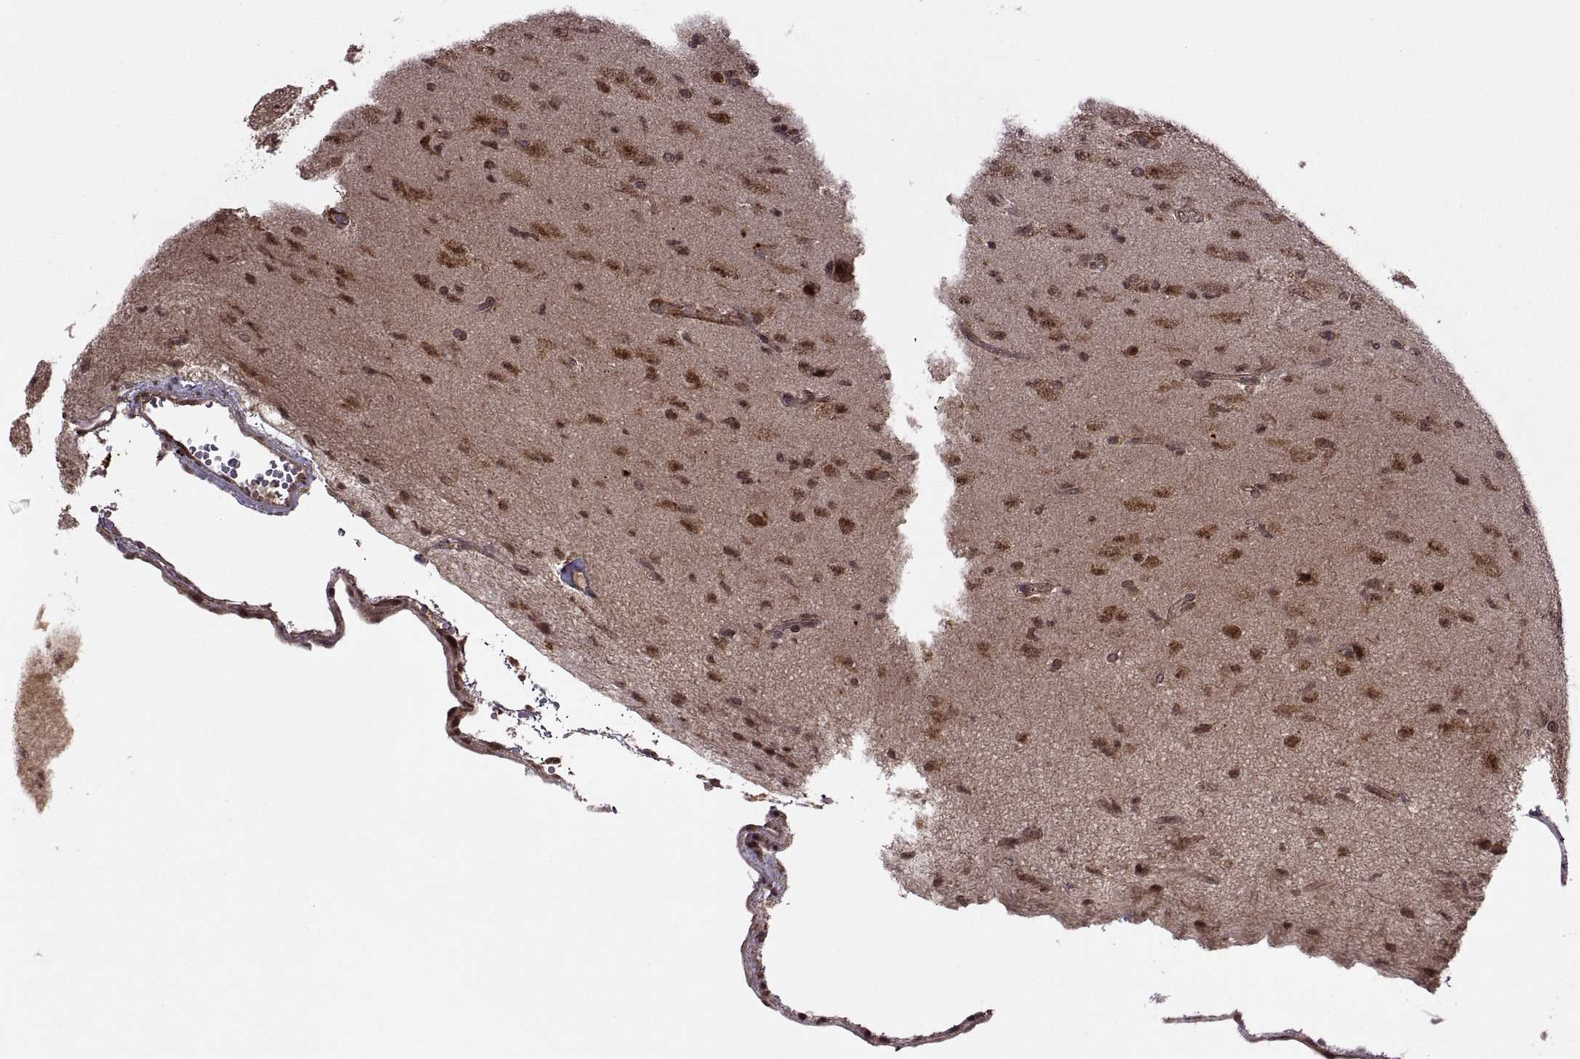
{"staining": {"intensity": "moderate", "quantity": ">75%", "location": "cytoplasmic/membranous,nuclear"}, "tissue": "glioma", "cell_type": "Tumor cells", "image_type": "cancer", "snomed": [{"axis": "morphology", "description": "Glioma, malignant, High grade"}, {"axis": "topography", "description": "Brain"}], "caption": "IHC (DAB) staining of glioma shows moderate cytoplasmic/membranous and nuclear protein positivity in approximately >75% of tumor cells. The staining was performed using DAB, with brown indicating positive protein expression. Nuclei are stained blue with hematoxylin.", "gene": "PTOV1", "patient": {"sex": "male", "age": 56}}